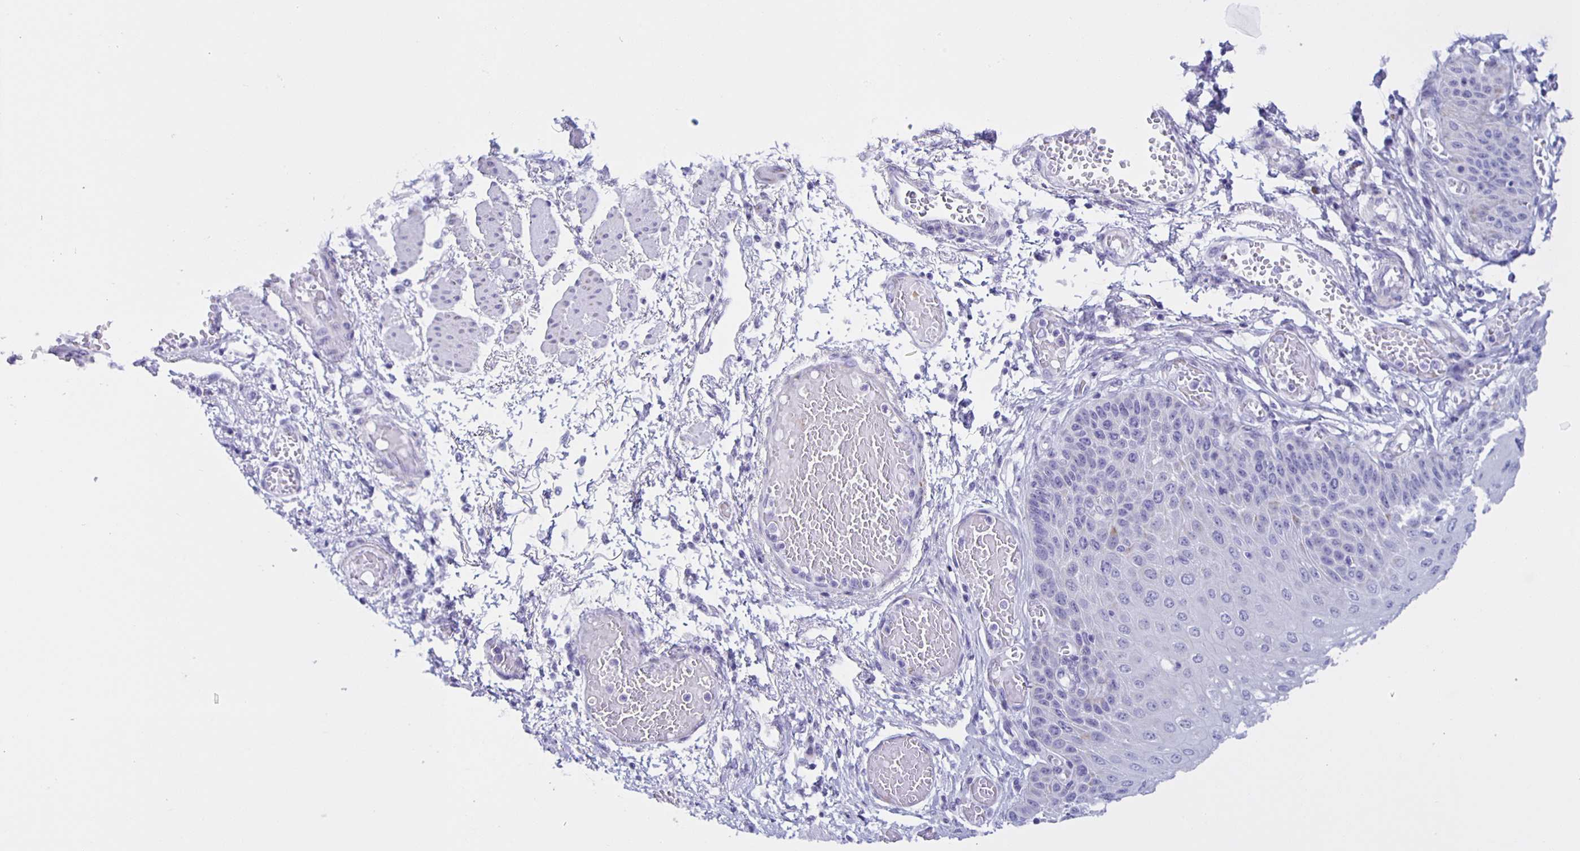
{"staining": {"intensity": "negative", "quantity": "none", "location": "none"}, "tissue": "esophagus", "cell_type": "Squamous epithelial cells", "image_type": "normal", "snomed": [{"axis": "morphology", "description": "Normal tissue, NOS"}, {"axis": "morphology", "description": "Adenocarcinoma, NOS"}, {"axis": "topography", "description": "Esophagus"}], "caption": "This is a image of immunohistochemistry staining of normal esophagus, which shows no expression in squamous epithelial cells. (Brightfield microscopy of DAB immunohistochemistry (IHC) at high magnification).", "gene": "AQP6", "patient": {"sex": "male", "age": 81}}